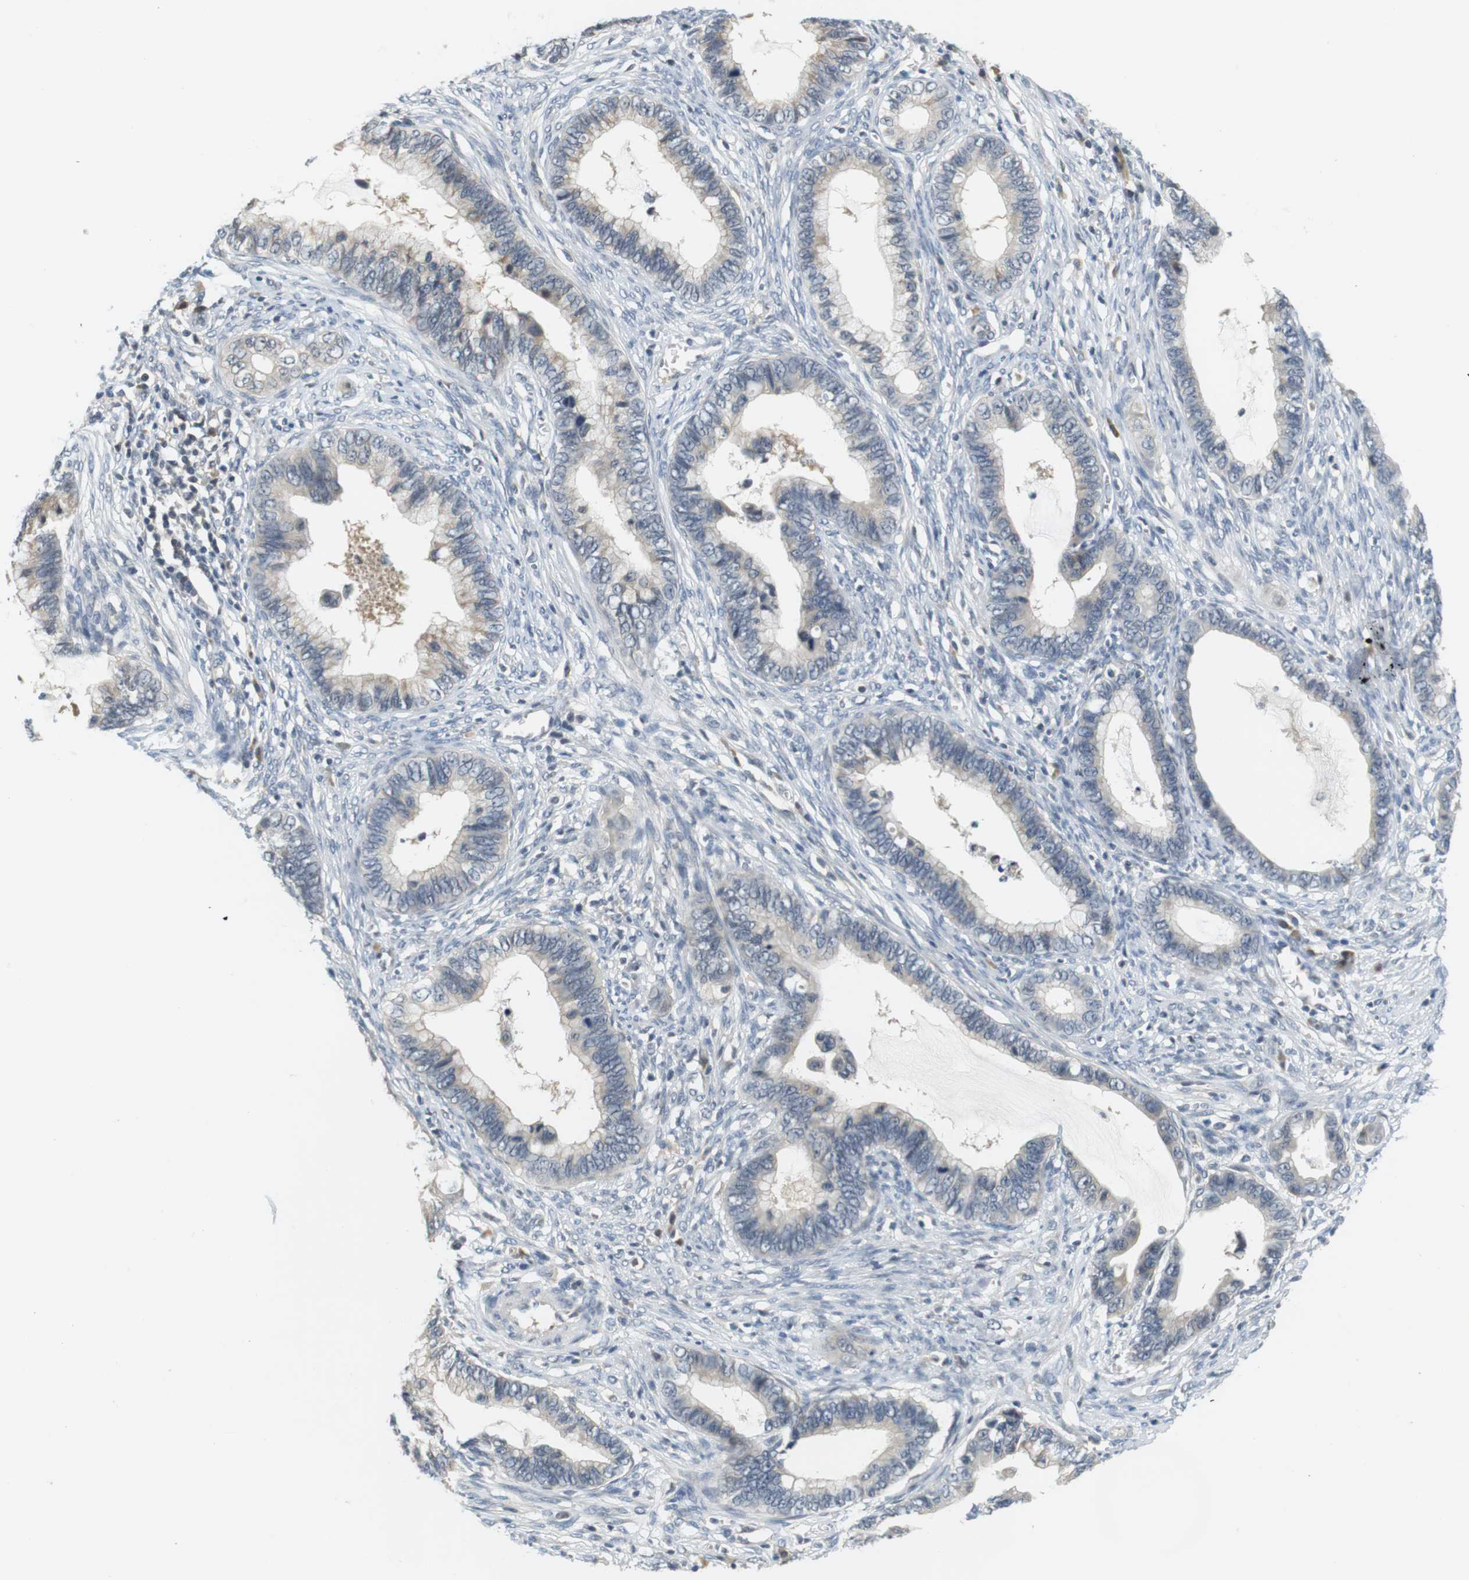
{"staining": {"intensity": "negative", "quantity": "none", "location": "none"}, "tissue": "cervical cancer", "cell_type": "Tumor cells", "image_type": "cancer", "snomed": [{"axis": "morphology", "description": "Adenocarcinoma, NOS"}, {"axis": "topography", "description": "Cervix"}], "caption": "Human adenocarcinoma (cervical) stained for a protein using immunohistochemistry (IHC) reveals no expression in tumor cells.", "gene": "WNT7A", "patient": {"sex": "female", "age": 44}}